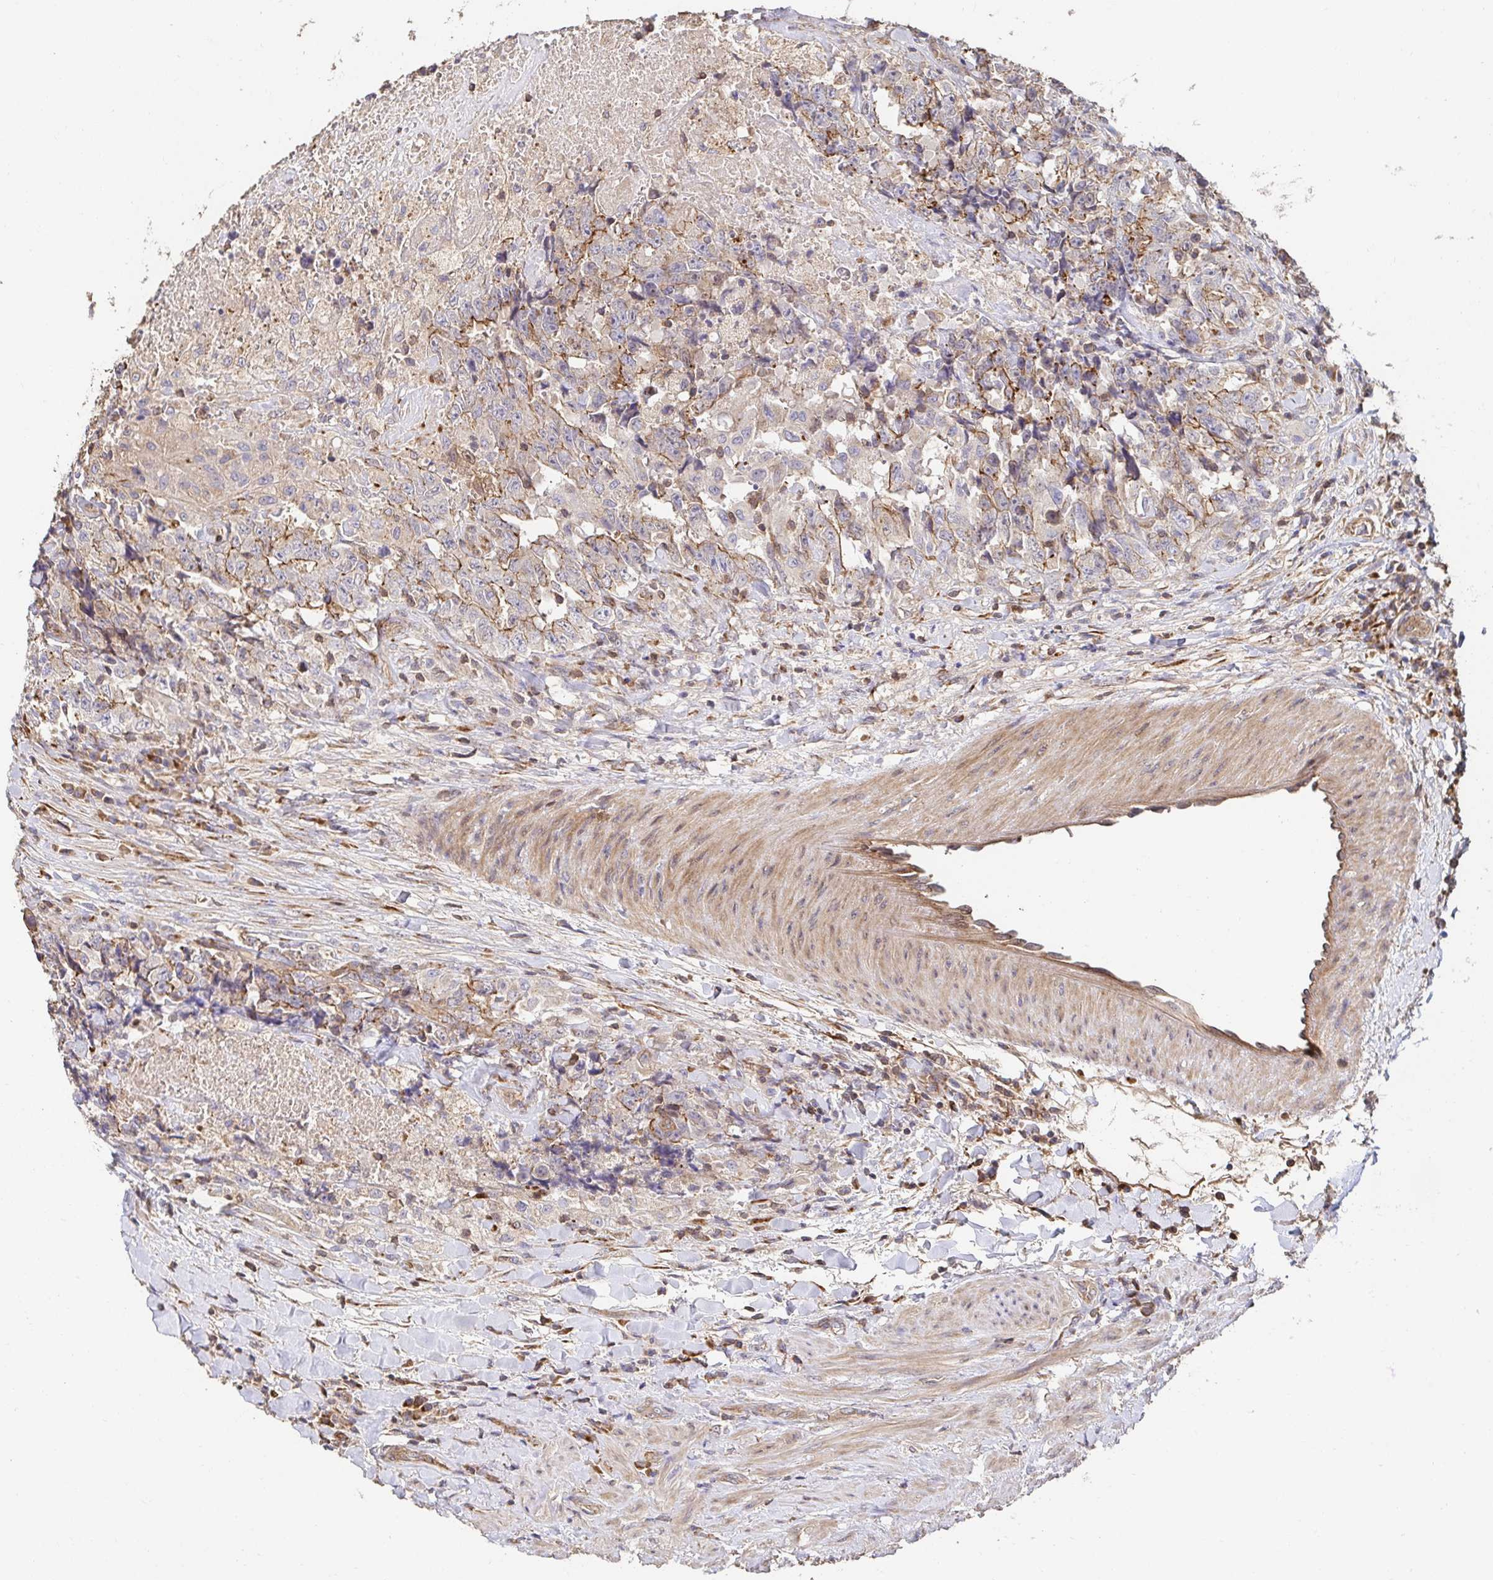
{"staining": {"intensity": "moderate", "quantity": "<25%", "location": "cytoplasmic/membranous"}, "tissue": "testis cancer", "cell_type": "Tumor cells", "image_type": "cancer", "snomed": [{"axis": "morphology", "description": "Carcinoma, Embryonal, NOS"}, {"axis": "topography", "description": "Testis"}], "caption": "Tumor cells reveal moderate cytoplasmic/membranous expression in about <25% of cells in testis embryonal carcinoma.", "gene": "APBB1", "patient": {"sex": "male", "age": 24}}